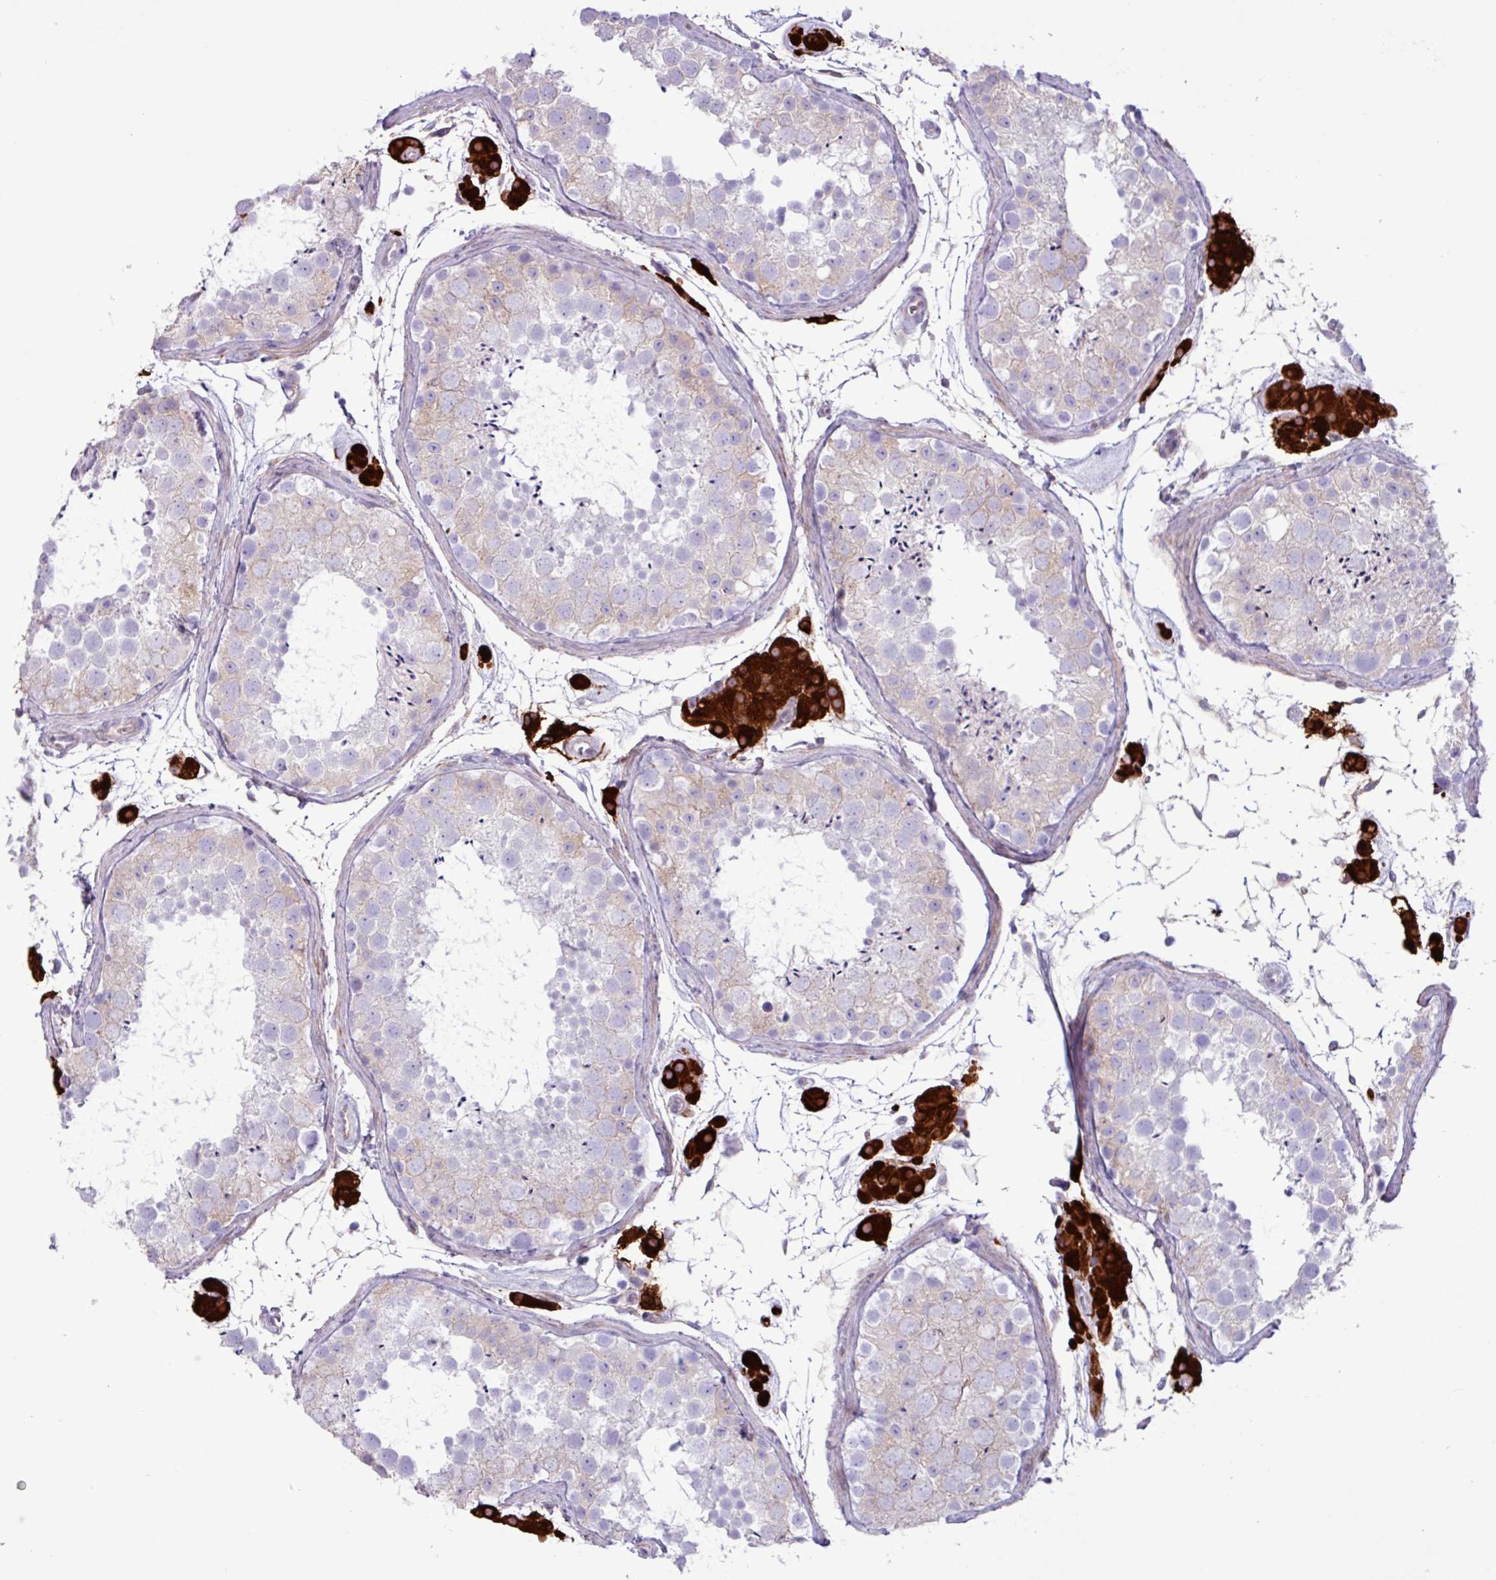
{"staining": {"intensity": "weak", "quantity": "25%-75%", "location": "cytoplasmic/membranous"}, "tissue": "testis", "cell_type": "Cells in seminiferous ducts", "image_type": "normal", "snomed": [{"axis": "morphology", "description": "Normal tissue, NOS"}, {"axis": "topography", "description": "Testis"}], "caption": "An image showing weak cytoplasmic/membranous staining in approximately 25%-75% of cells in seminiferous ducts in unremarkable testis, as visualized by brown immunohistochemical staining.", "gene": "SLC38A1", "patient": {"sex": "male", "age": 41}}